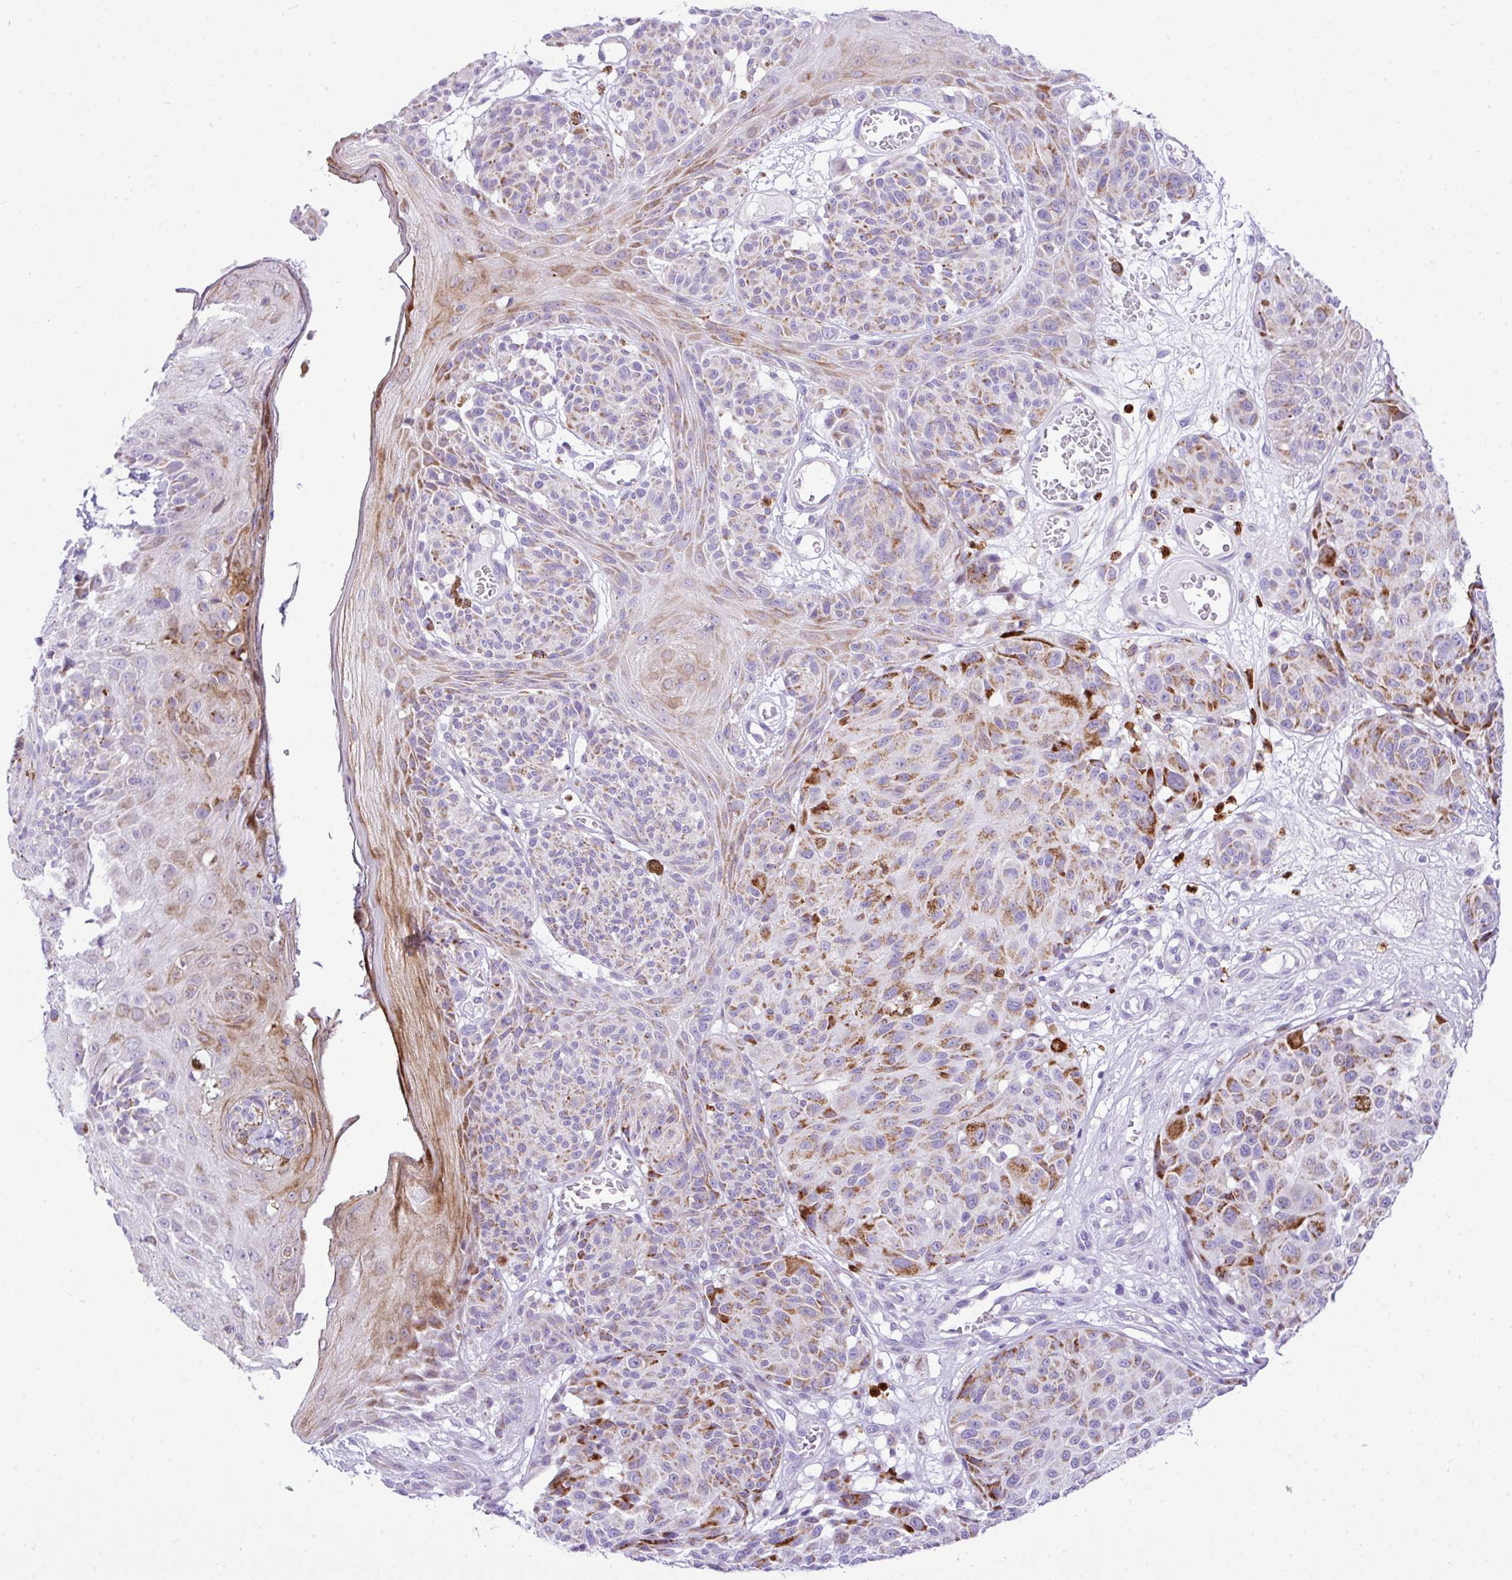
{"staining": {"intensity": "moderate", "quantity": "25%-75%", "location": "cytoplasmic/membranous"}, "tissue": "melanoma", "cell_type": "Tumor cells", "image_type": "cancer", "snomed": [{"axis": "morphology", "description": "Malignant melanoma, NOS"}, {"axis": "topography", "description": "Skin"}], "caption": "Approximately 25%-75% of tumor cells in human melanoma exhibit moderate cytoplasmic/membranous protein staining as visualized by brown immunohistochemical staining.", "gene": "RCAN2", "patient": {"sex": "male", "age": 83}}